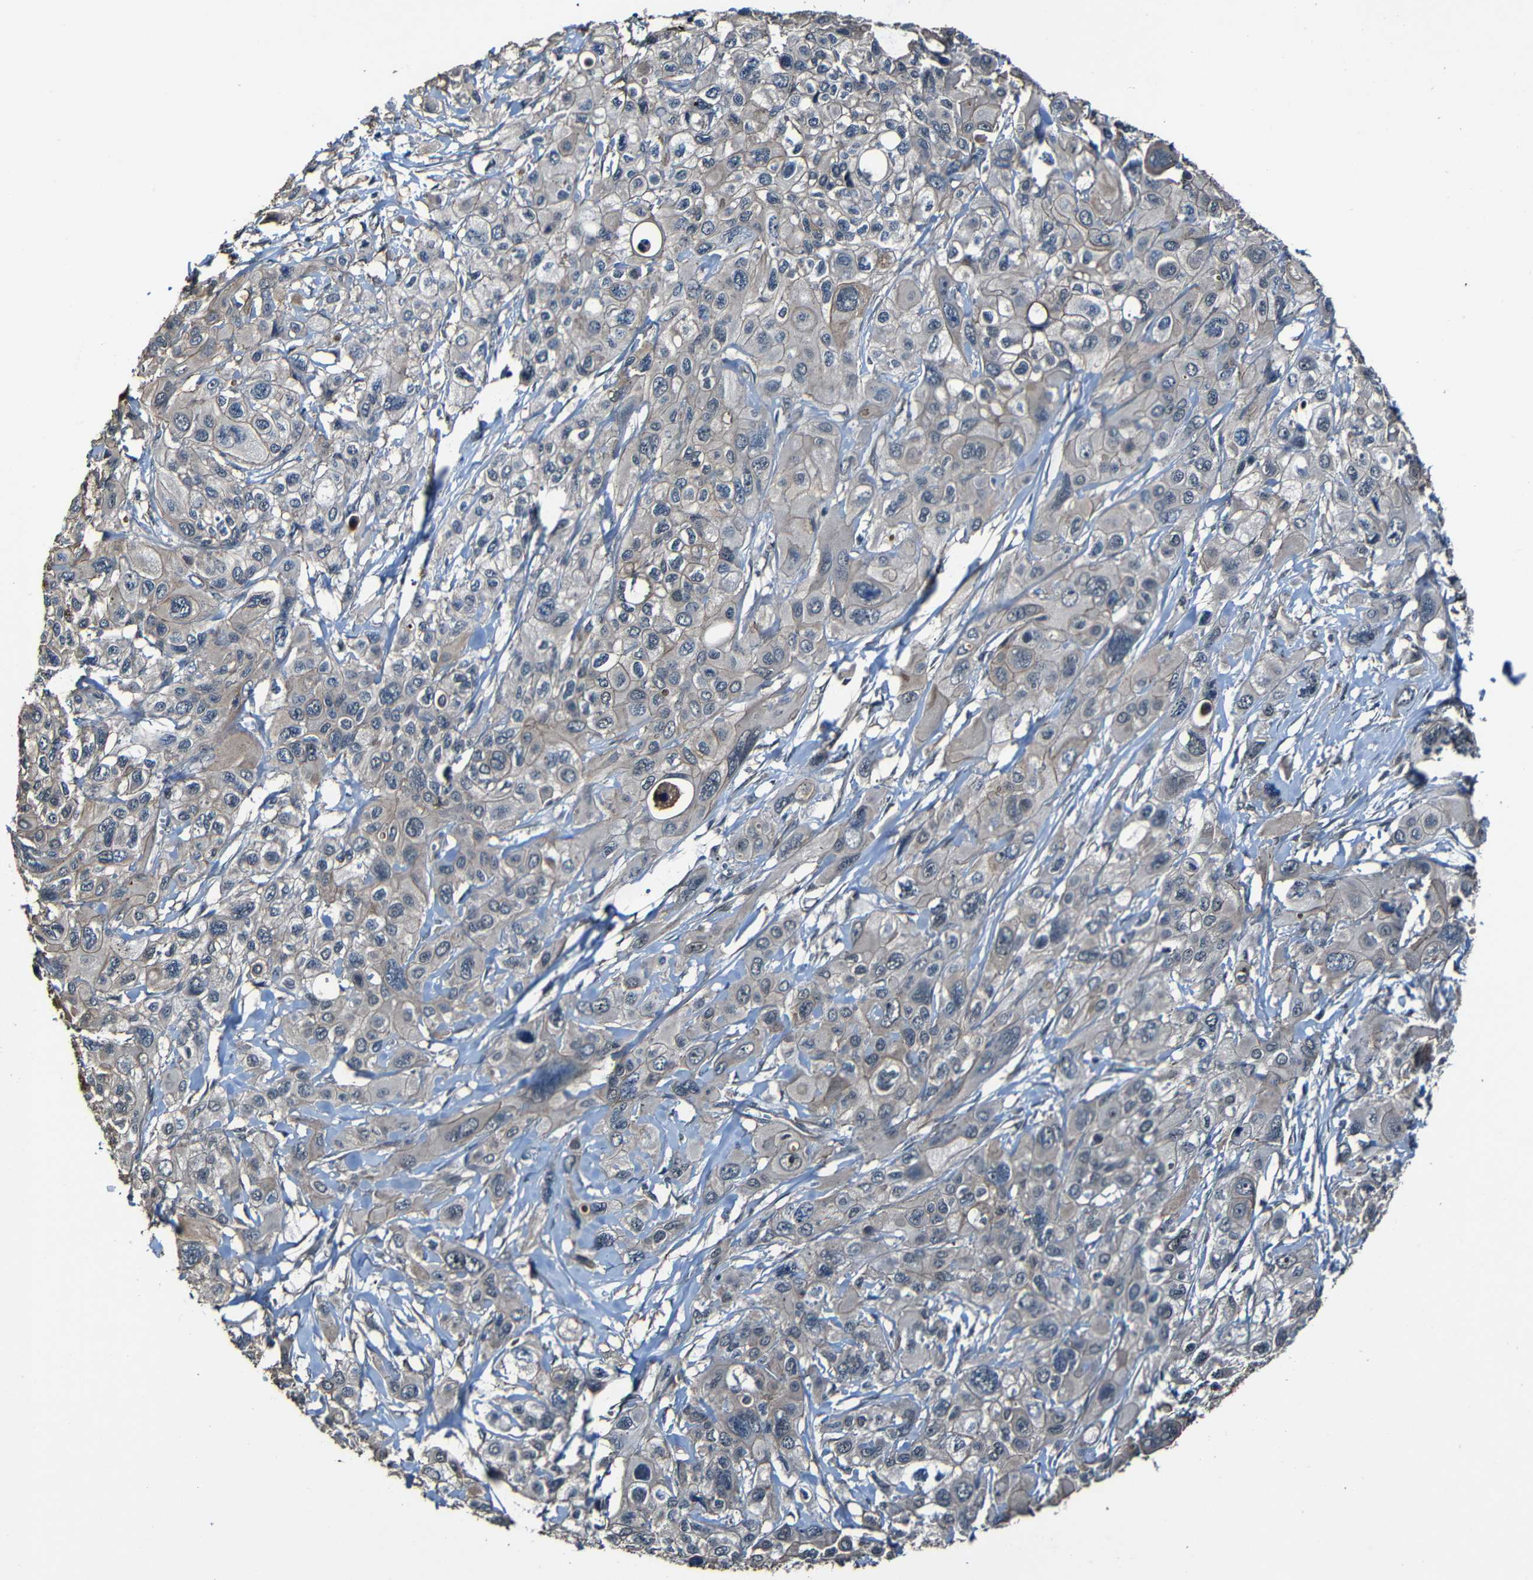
{"staining": {"intensity": "weak", "quantity": "<25%", "location": "cytoplasmic/membranous"}, "tissue": "pancreatic cancer", "cell_type": "Tumor cells", "image_type": "cancer", "snomed": [{"axis": "morphology", "description": "Adenocarcinoma, NOS"}, {"axis": "topography", "description": "Pancreas"}], "caption": "Tumor cells show no significant protein staining in pancreatic adenocarcinoma.", "gene": "LGR5", "patient": {"sex": "male", "age": 73}}